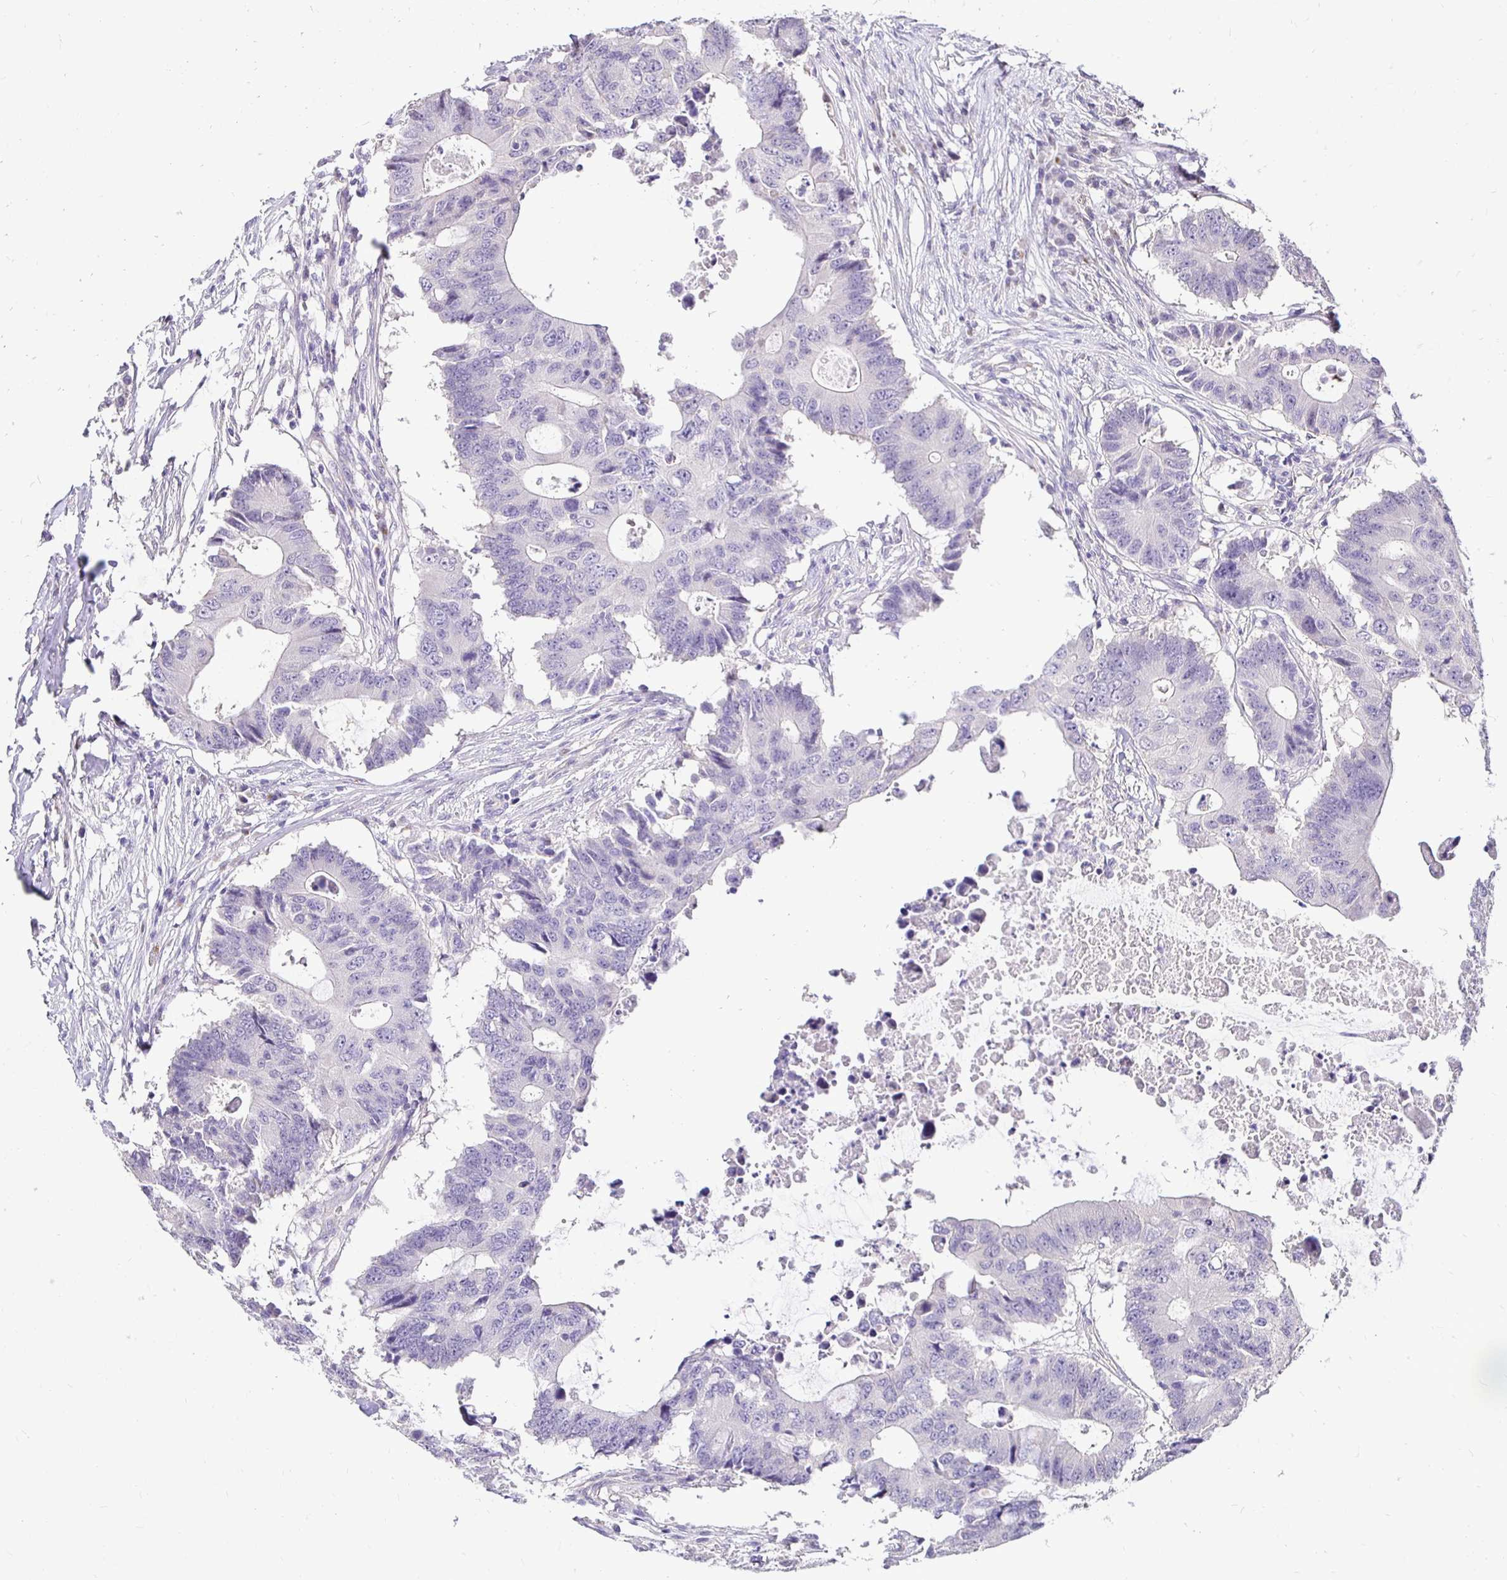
{"staining": {"intensity": "negative", "quantity": "none", "location": "none"}, "tissue": "colorectal cancer", "cell_type": "Tumor cells", "image_type": "cancer", "snomed": [{"axis": "morphology", "description": "Adenocarcinoma, NOS"}, {"axis": "topography", "description": "Colon"}], "caption": "The photomicrograph exhibits no staining of tumor cells in colorectal adenocarcinoma. Brightfield microscopy of immunohistochemistry (IHC) stained with DAB (3,3'-diaminobenzidine) (brown) and hematoxylin (blue), captured at high magnification.", "gene": "SLC9A1", "patient": {"sex": "male", "age": 71}}